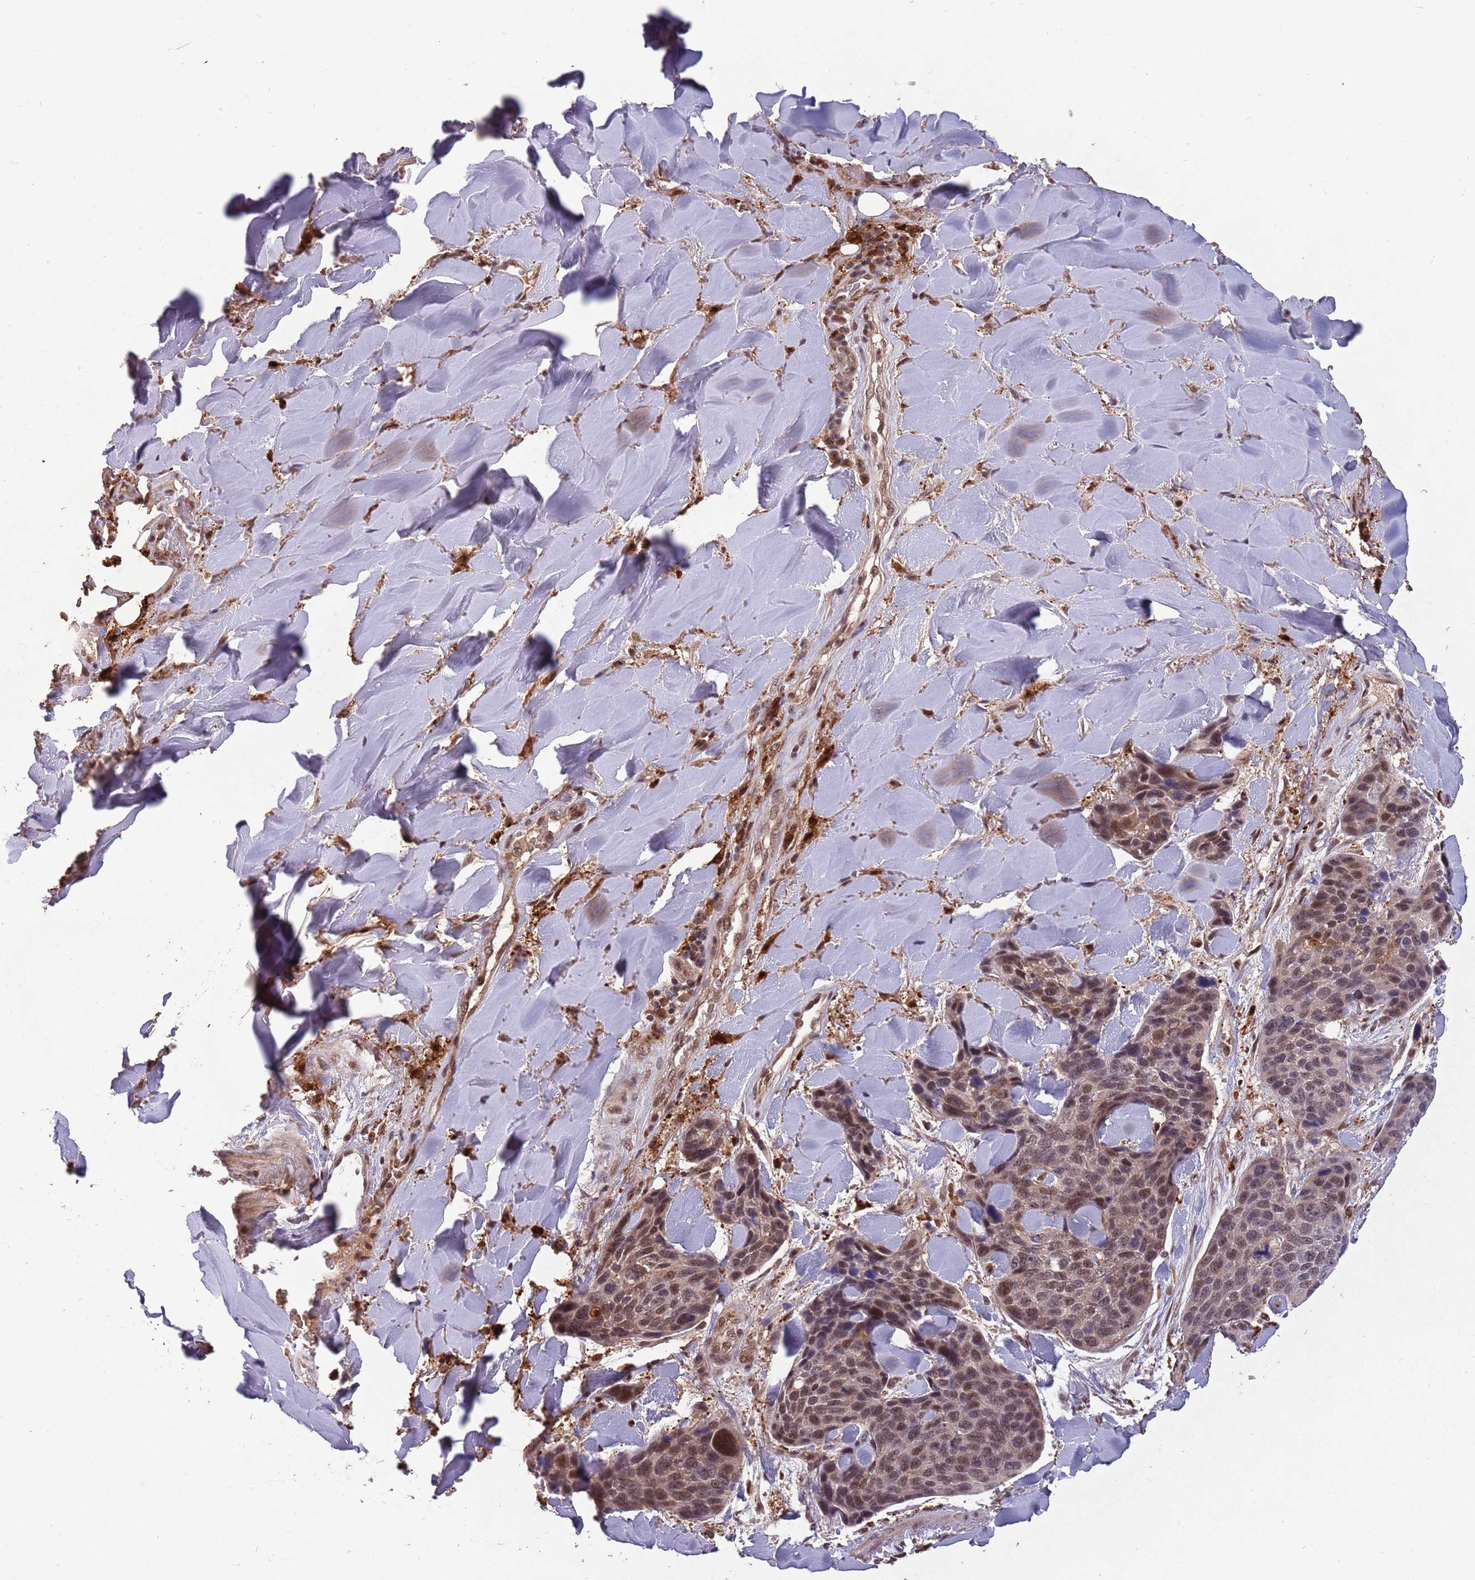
{"staining": {"intensity": "moderate", "quantity": ">75%", "location": "cytoplasmic/membranous,nuclear"}, "tissue": "skin cancer", "cell_type": "Tumor cells", "image_type": "cancer", "snomed": [{"axis": "morphology", "description": "Basal cell carcinoma"}, {"axis": "topography", "description": "Skin"}], "caption": "Basal cell carcinoma (skin) tissue reveals moderate cytoplasmic/membranous and nuclear positivity in about >75% of tumor cells, visualized by immunohistochemistry.", "gene": "ZNF639", "patient": {"sex": "female", "age": 74}}